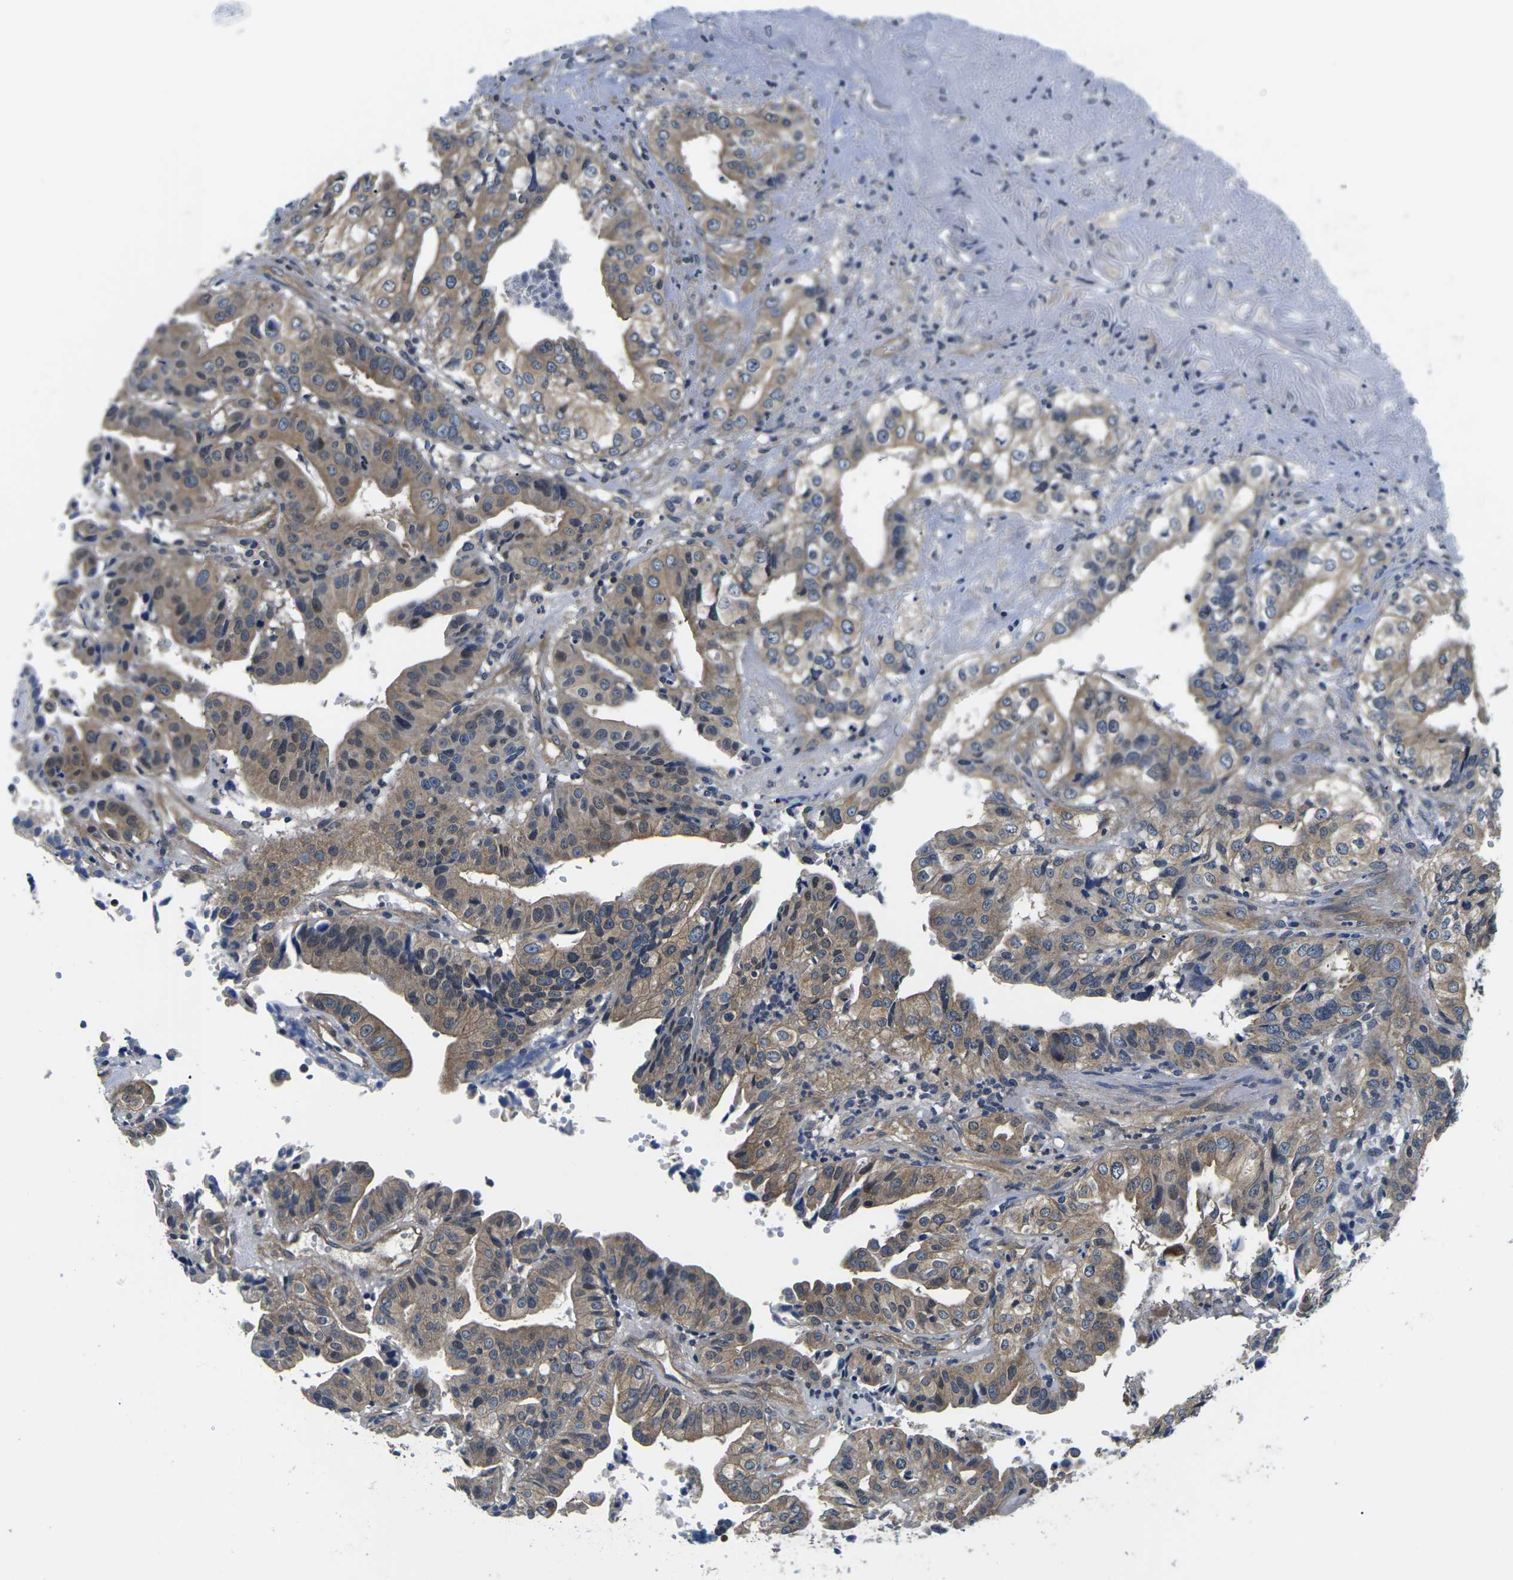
{"staining": {"intensity": "moderate", "quantity": ">75%", "location": "cytoplasmic/membranous"}, "tissue": "liver cancer", "cell_type": "Tumor cells", "image_type": "cancer", "snomed": [{"axis": "morphology", "description": "Cholangiocarcinoma"}, {"axis": "topography", "description": "Liver"}], "caption": "IHC staining of cholangiocarcinoma (liver), which exhibits medium levels of moderate cytoplasmic/membranous expression in about >75% of tumor cells indicating moderate cytoplasmic/membranous protein staining. The staining was performed using DAB (3,3'-diaminobenzidine) (brown) for protein detection and nuclei were counterstained in hematoxylin (blue).", "gene": "GSK3B", "patient": {"sex": "female", "age": 61}}